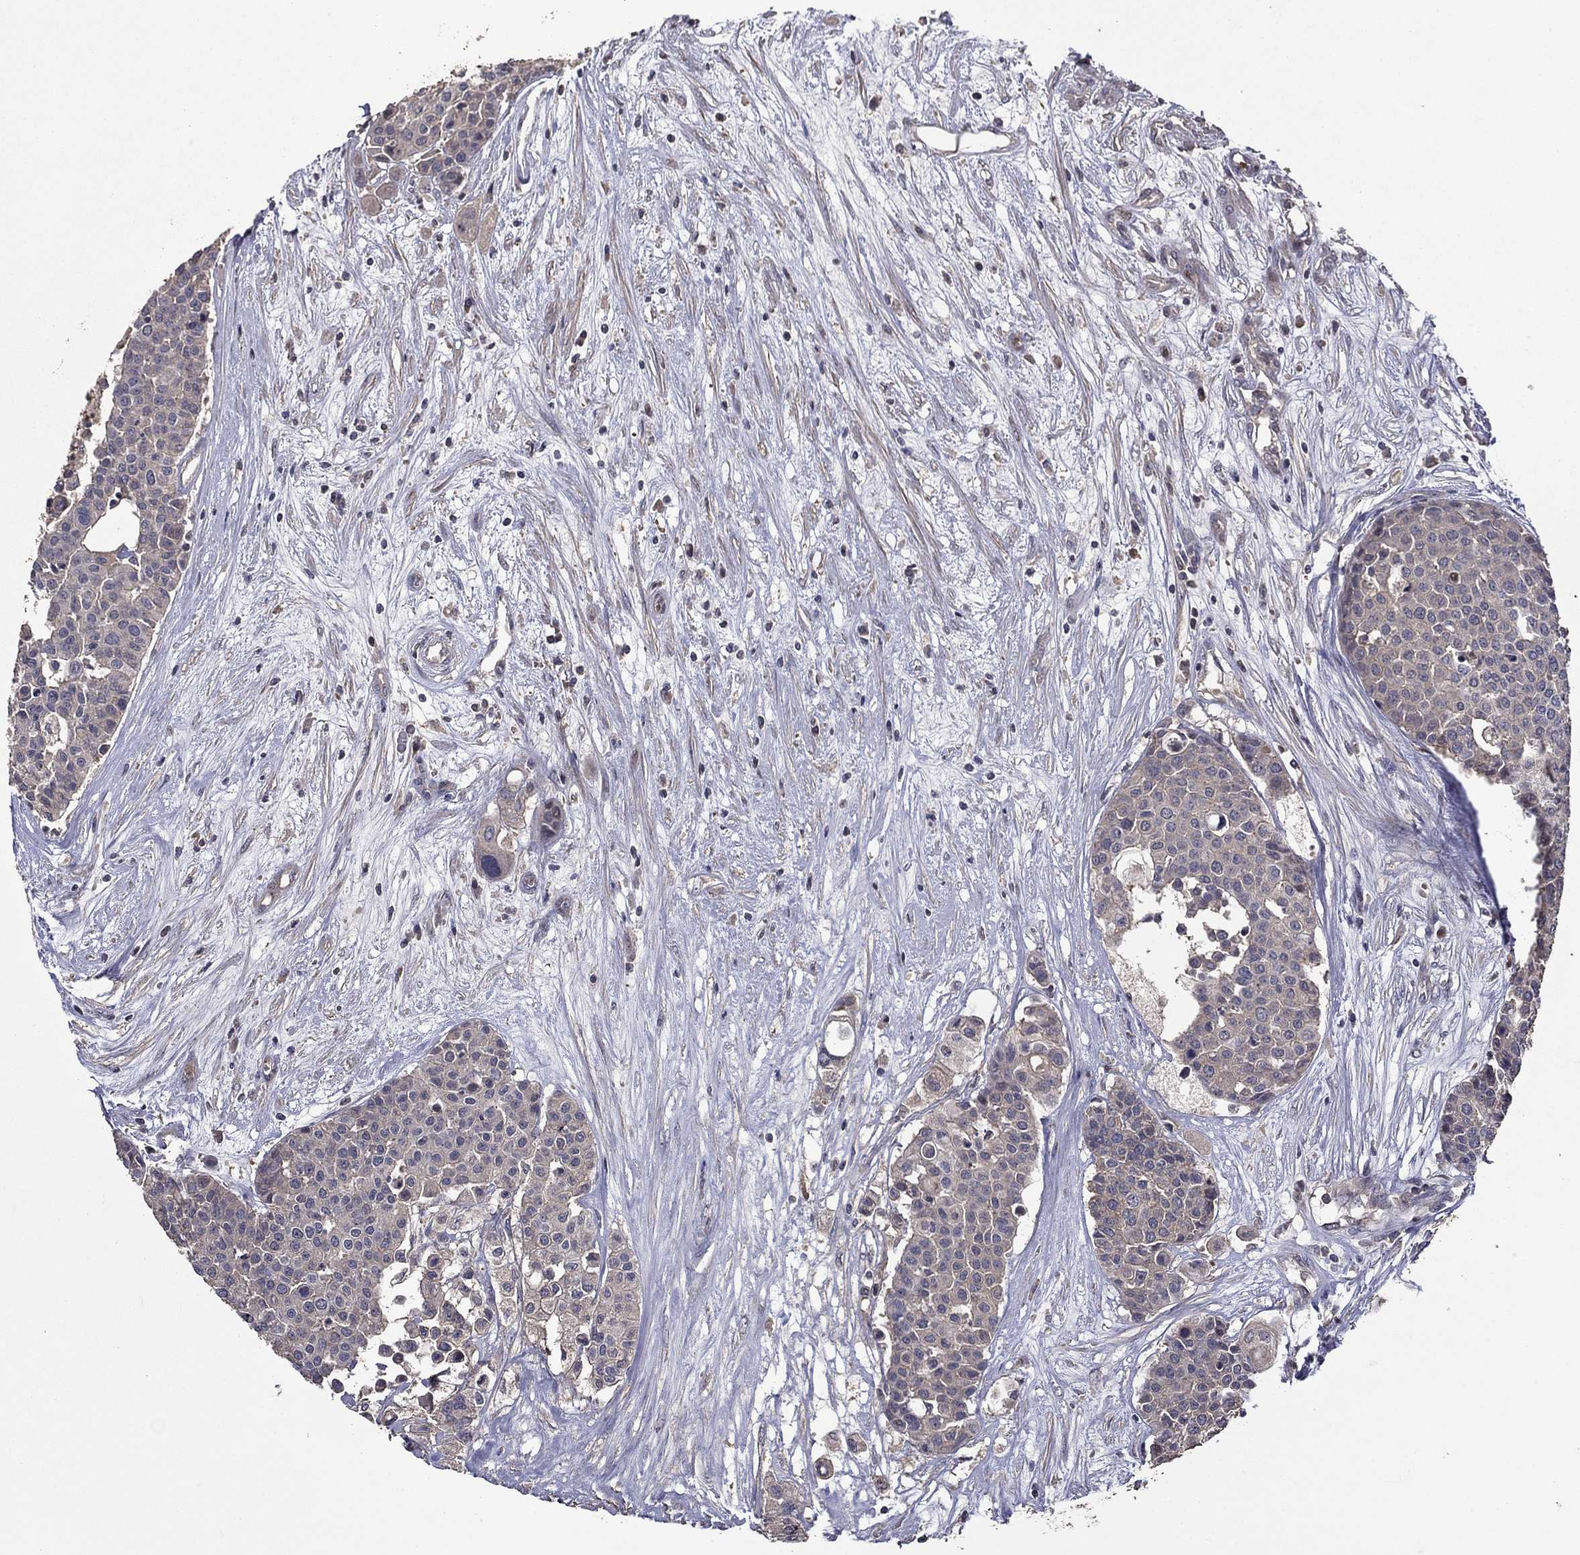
{"staining": {"intensity": "negative", "quantity": "none", "location": "none"}, "tissue": "carcinoid", "cell_type": "Tumor cells", "image_type": "cancer", "snomed": [{"axis": "morphology", "description": "Carcinoid, malignant, NOS"}, {"axis": "topography", "description": "Colon"}], "caption": "Histopathology image shows no significant protein staining in tumor cells of carcinoid.", "gene": "SATB1", "patient": {"sex": "male", "age": 81}}